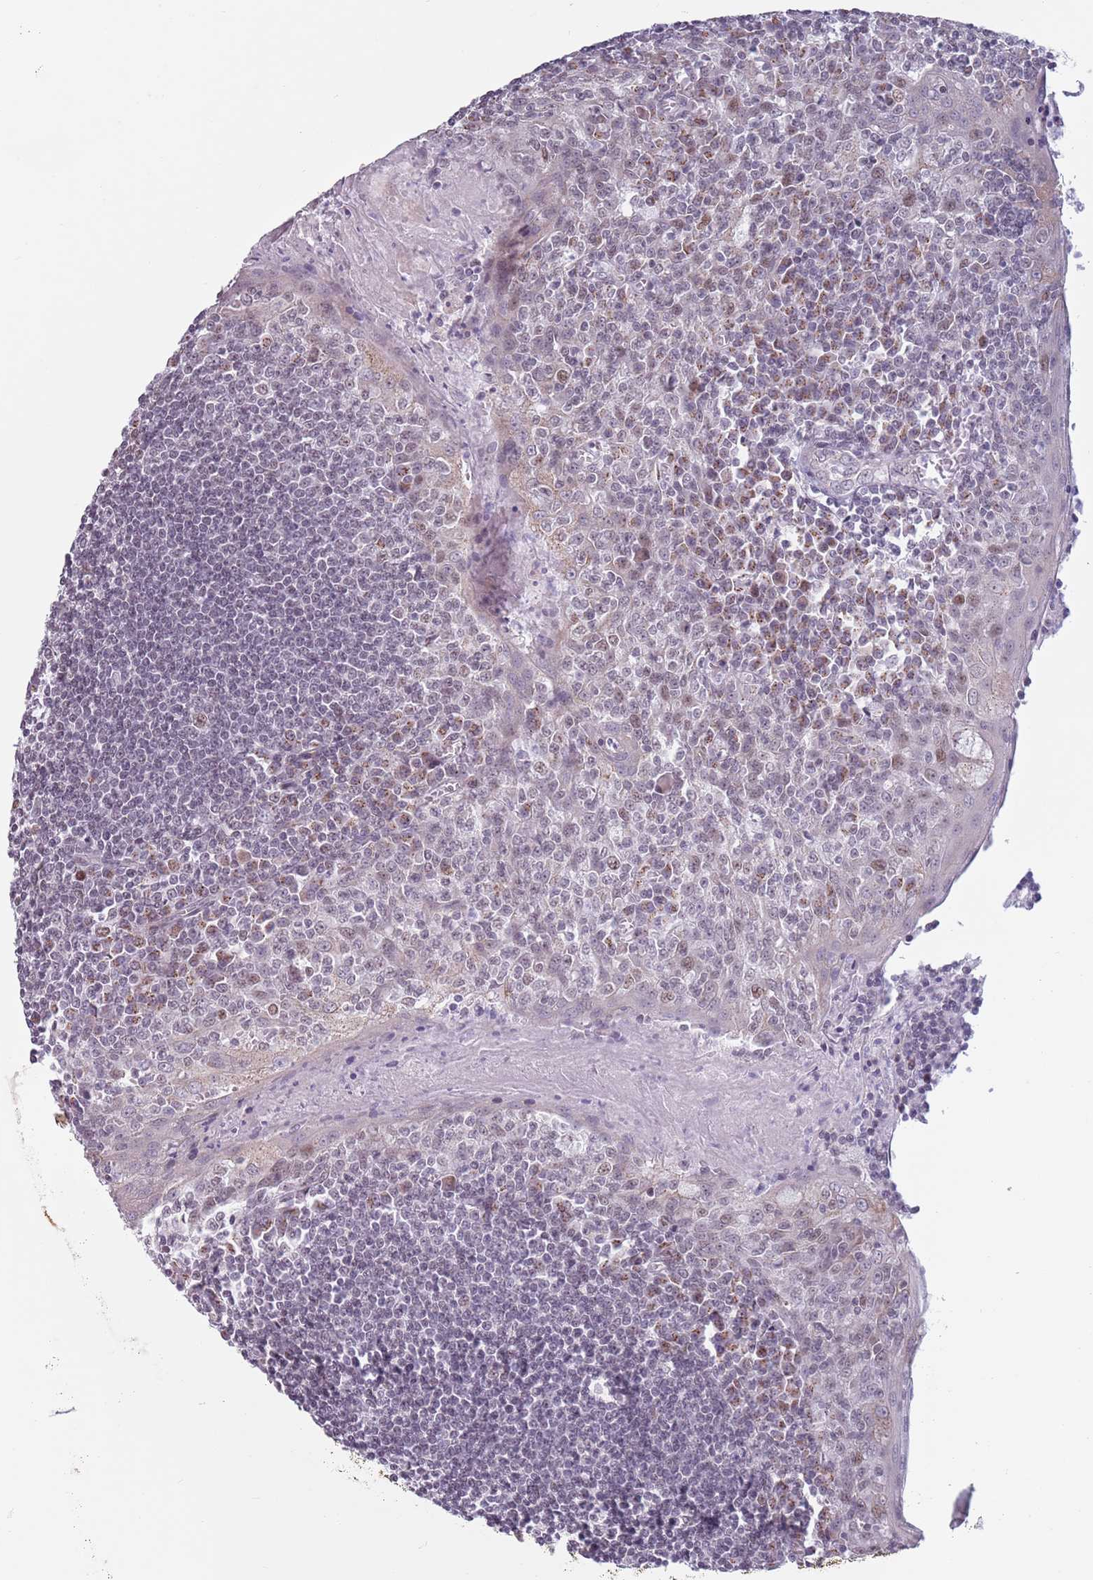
{"staining": {"intensity": "moderate", "quantity": "25%-75%", "location": "nuclear"}, "tissue": "tonsil", "cell_type": "Germinal center cells", "image_type": "normal", "snomed": [{"axis": "morphology", "description": "Normal tissue, NOS"}, {"axis": "topography", "description": "Tonsil"}], "caption": "High-magnification brightfield microscopy of benign tonsil stained with DAB (3,3'-diaminobenzidine) (brown) and counterstained with hematoxylin (blue). germinal center cells exhibit moderate nuclear positivity is identified in about25%-75% of cells.", "gene": "ZKSCAN2", "patient": {"sex": "male", "age": 27}}